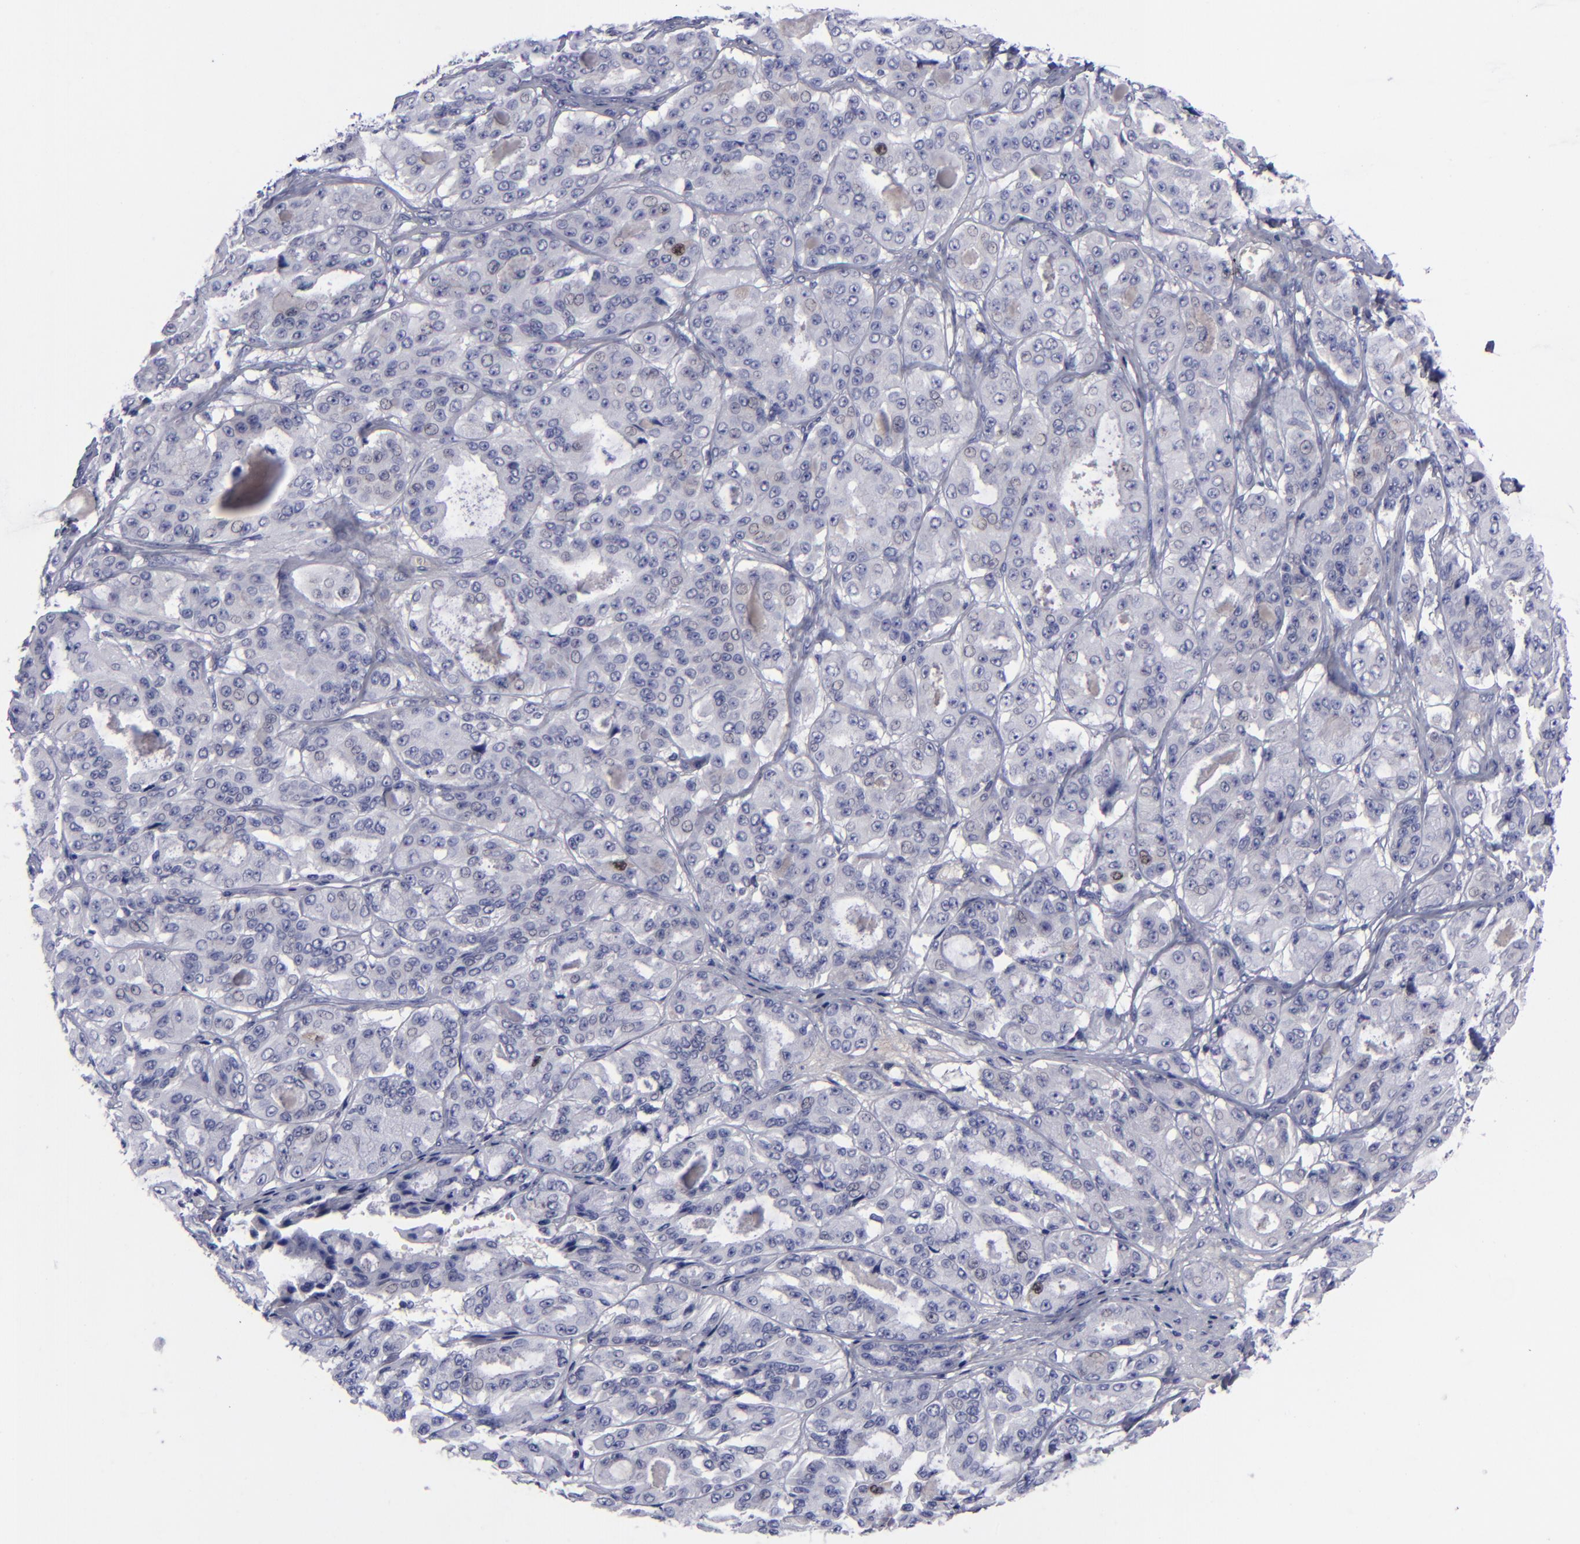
{"staining": {"intensity": "negative", "quantity": "none", "location": "none"}, "tissue": "ovarian cancer", "cell_type": "Tumor cells", "image_type": "cancer", "snomed": [{"axis": "morphology", "description": "Carcinoma, endometroid"}, {"axis": "topography", "description": "Ovary"}], "caption": "Image shows no significant protein positivity in tumor cells of endometroid carcinoma (ovarian).", "gene": "AURKA", "patient": {"sex": "female", "age": 61}}